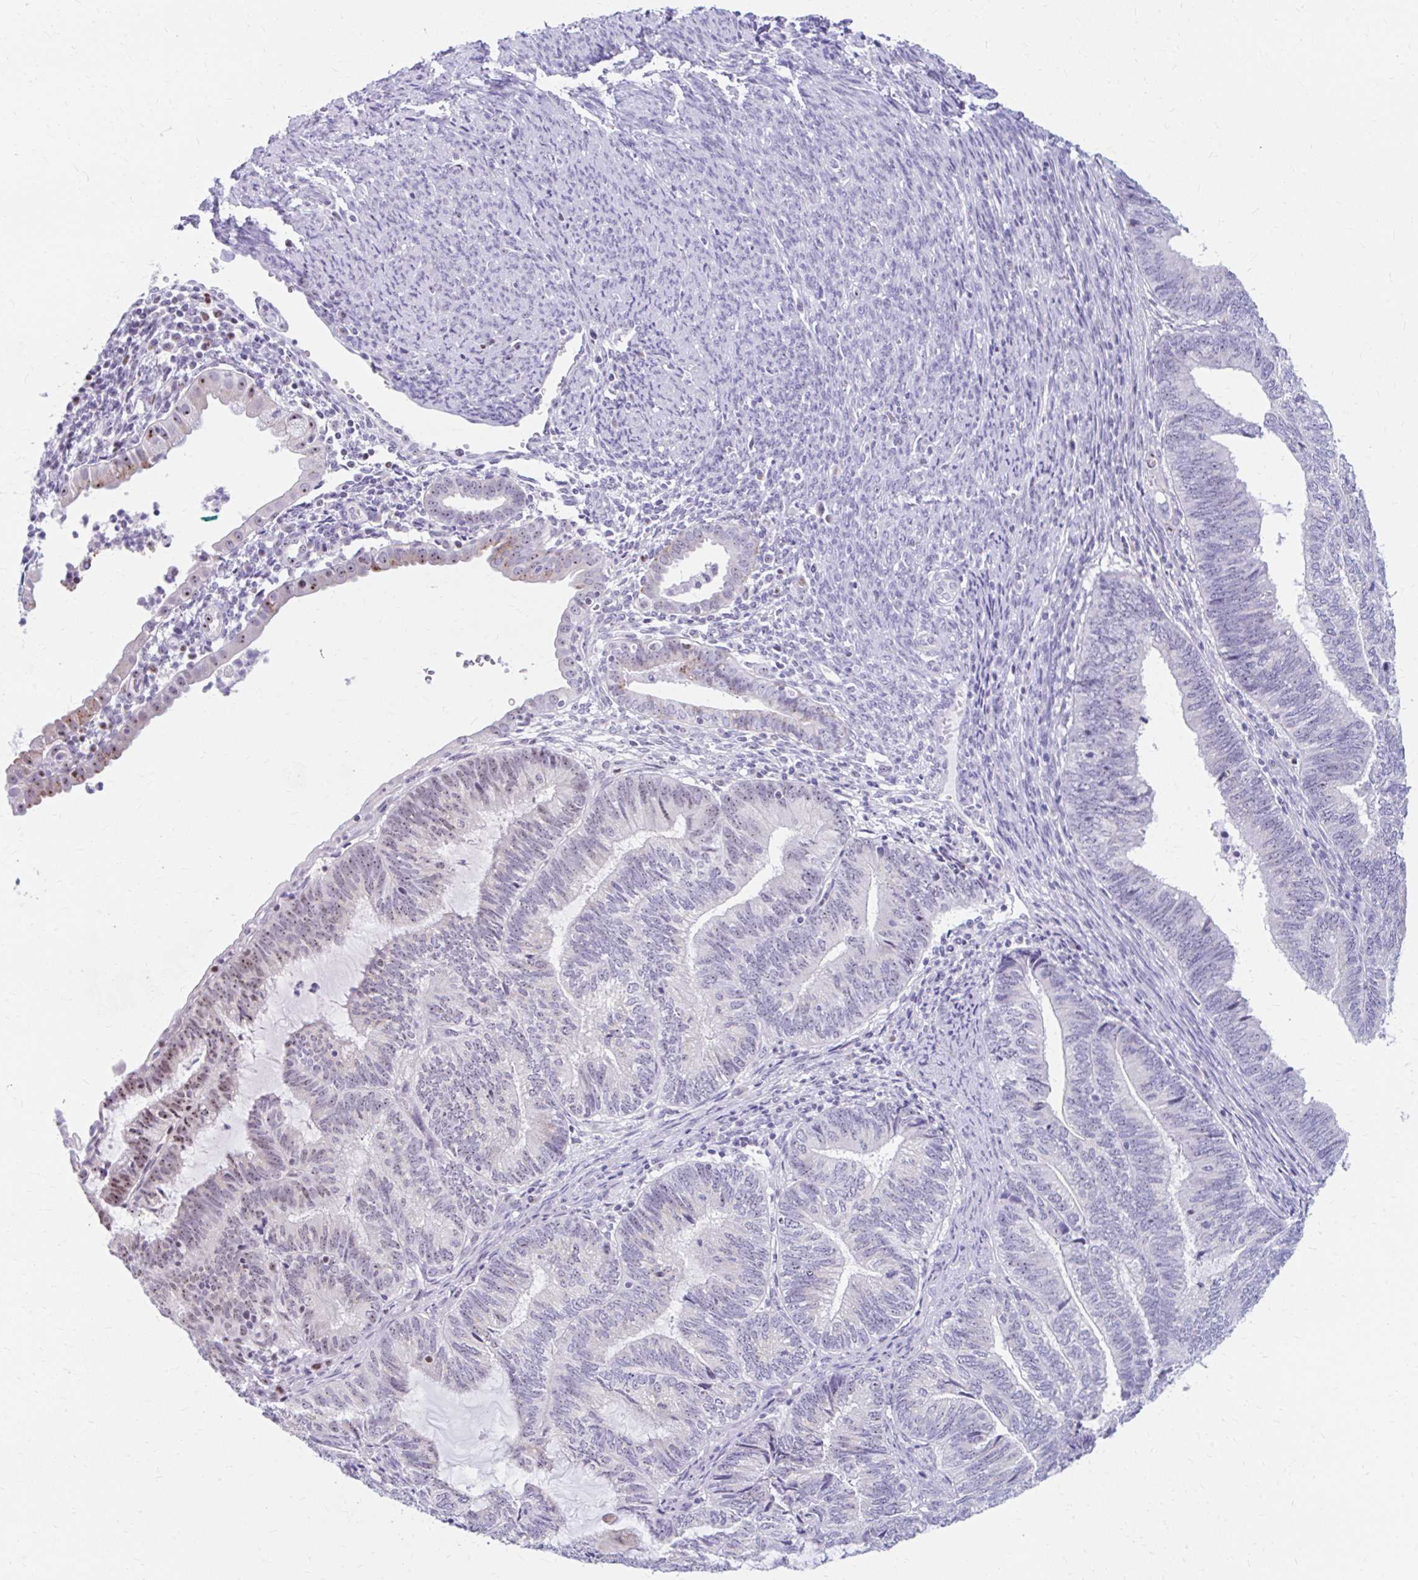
{"staining": {"intensity": "moderate", "quantity": "<25%", "location": "nuclear"}, "tissue": "endometrial cancer", "cell_type": "Tumor cells", "image_type": "cancer", "snomed": [{"axis": "morphology", "description": "Adenocarcinoma, NOS"}, {"axis": "topography", "description": "Uterus"}, {"axis": "topography", "description": "Endometrium"}], "caption": "This micrograph displays IHC staining of adenocarcinoma (endometrial), with low moderate nuclear positivity in about <25% of tumor cells.", "gene": "FTSJ3", "patient": {"sex": "female", "age": 70}}